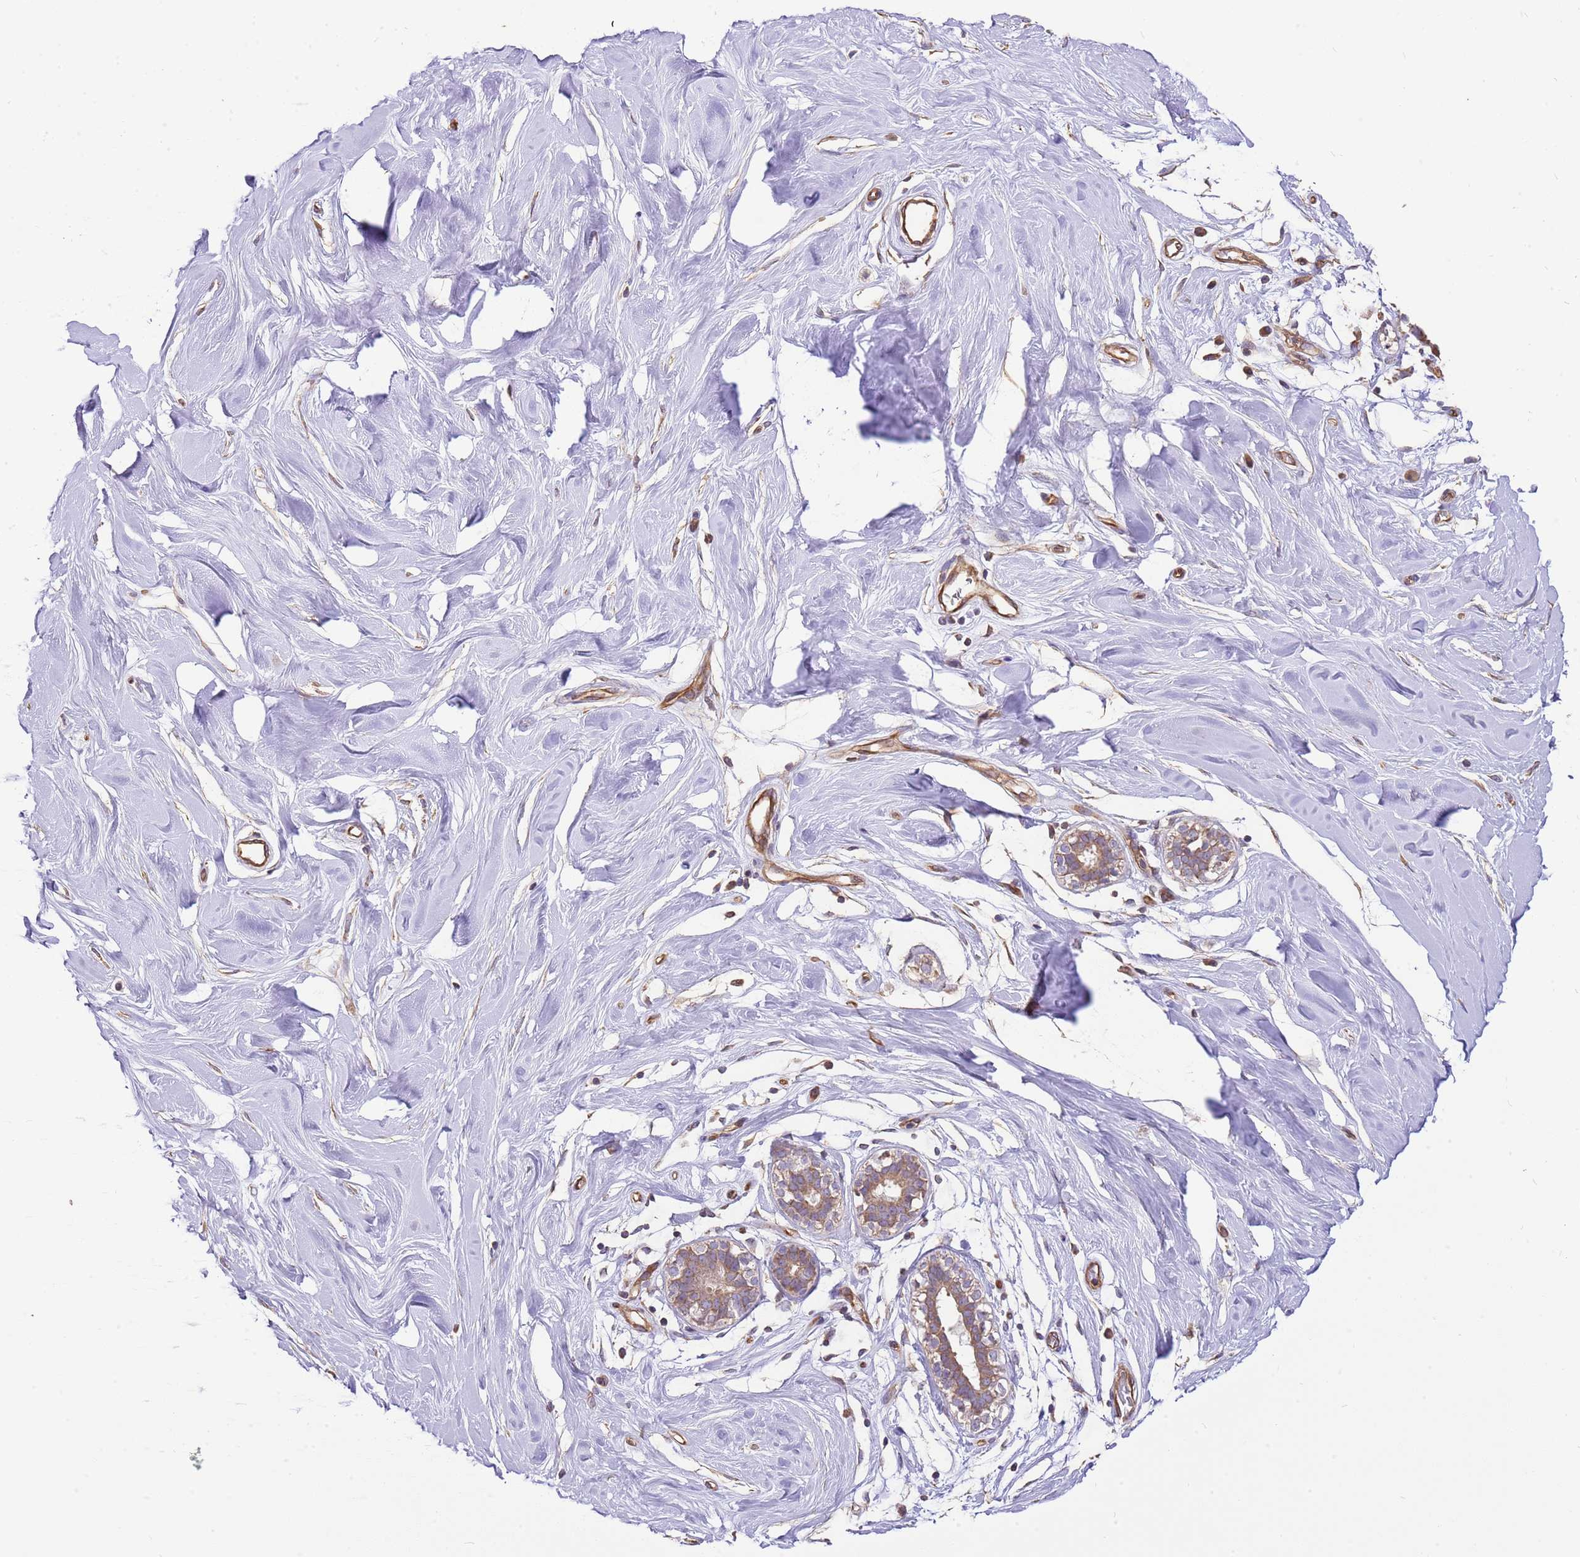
{"staining": {"intensity": "negative", "quantity": "none", "location": "none"}, "tissue": "adipose tissue", "cell_type": "Adipocytes", "image_type": "normal", "snomed": [{"axis": "morphology", "description": "Normal tissue, NOS"}, {"axis": "topography", "description": "Breast"}], "caption": "Image shows no significant protein expression in adipocytes of normal adipose tissue.", "gene": "DOCK9", "patient": {"sex": "female", "age": 26}}